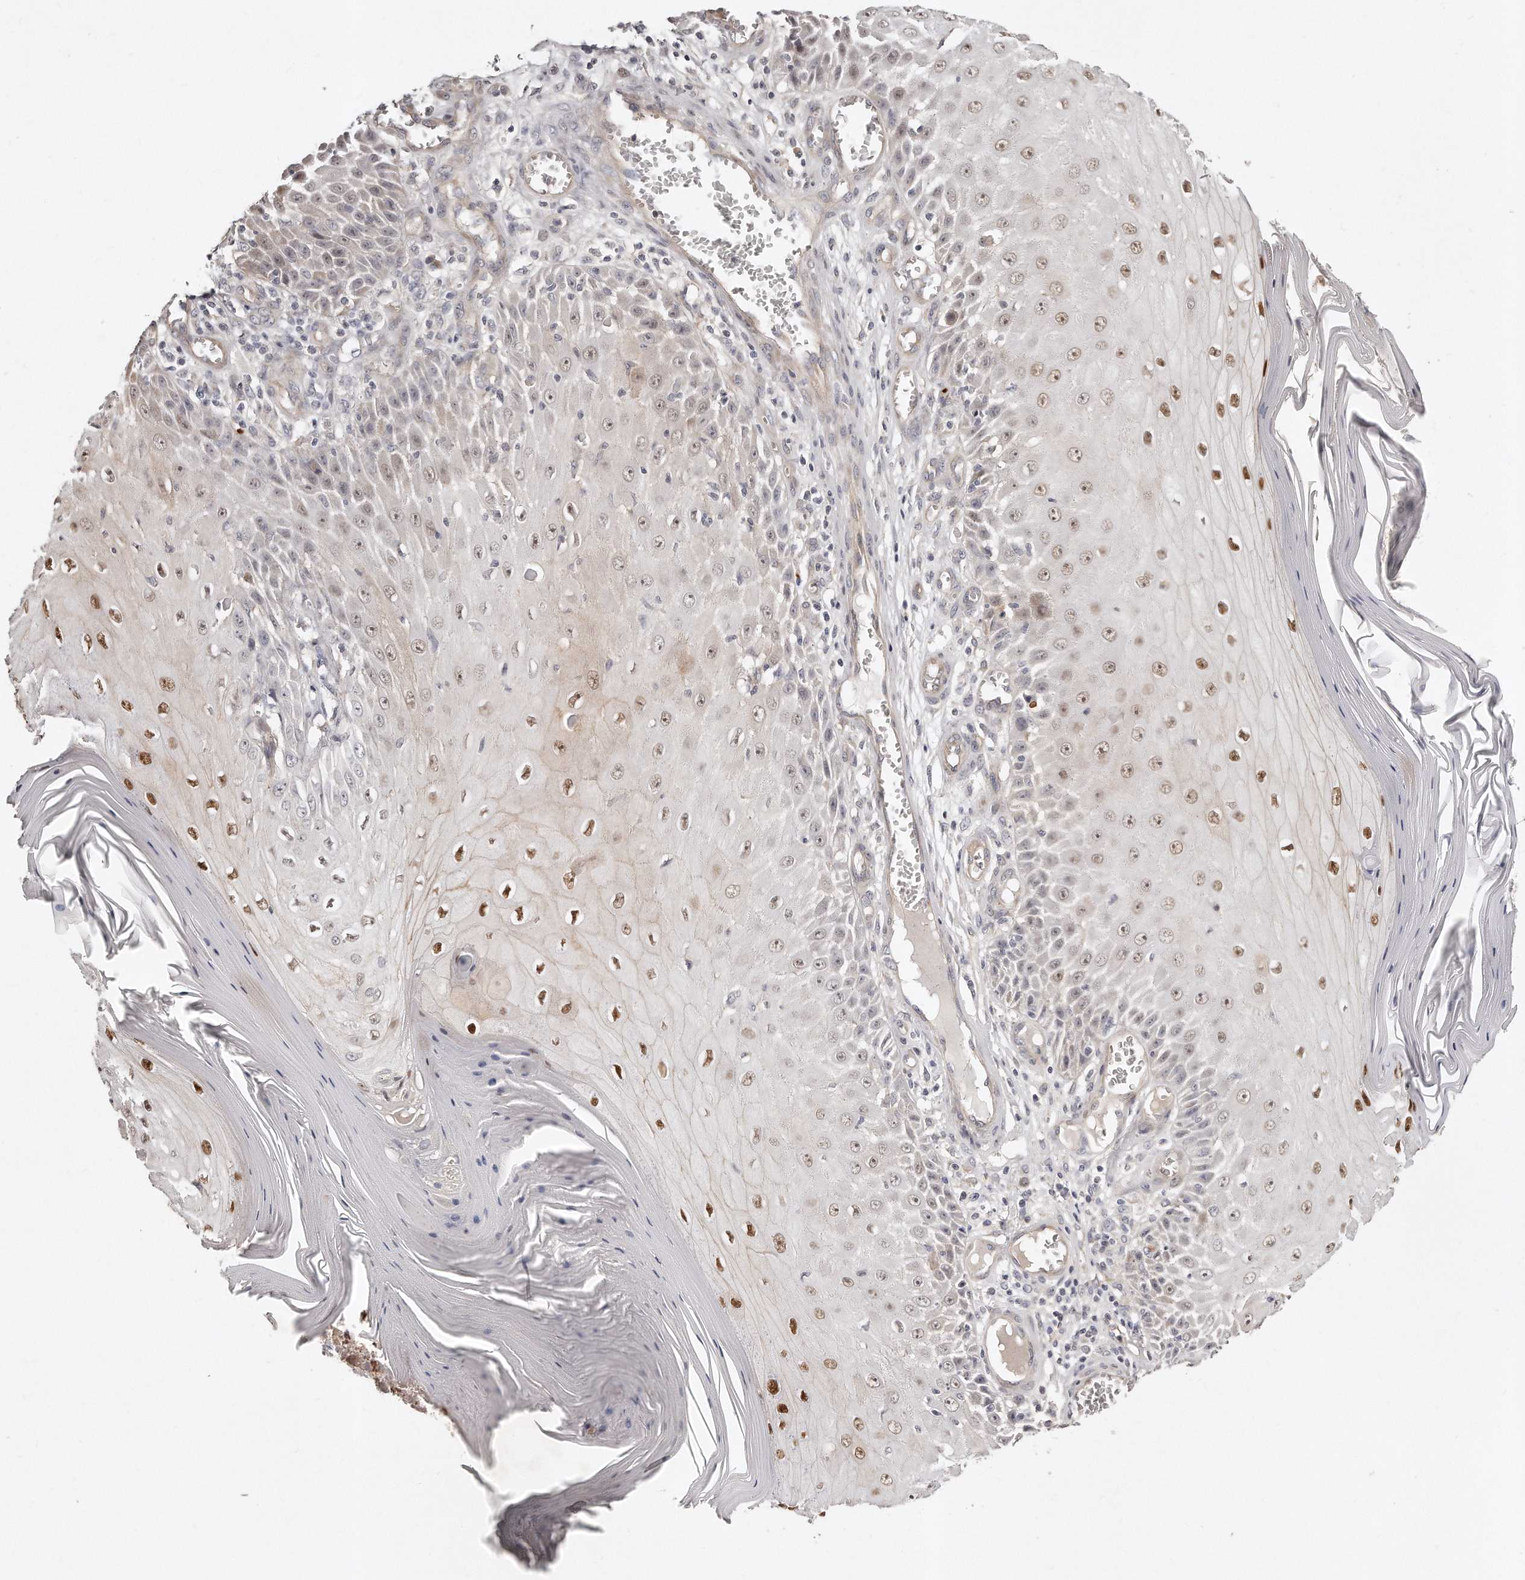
{"staining": {"intensity": "moderate", "quantity": "25%-75%", "location": "nuclear"}, "tissue": "skin cancer", "cell_type": "Tumor cells", "image_type": "cancer", "snomed": [{"axis": "morphology", "description": "Squamous cell carcinoma, NOS"}, {"axis": "topography", "description": "Skin"}], "caption": "Skin squamous cell carcinoma tissue demonstrates moderate nuclear expression in about 25%-75% of tumor cells, visualized by immunohistochemistry. The protein is shown in brown color, while the nuclei are stained blue.", "gene": "CASZ1", "patient": {"sex": "female", "age": 73}}